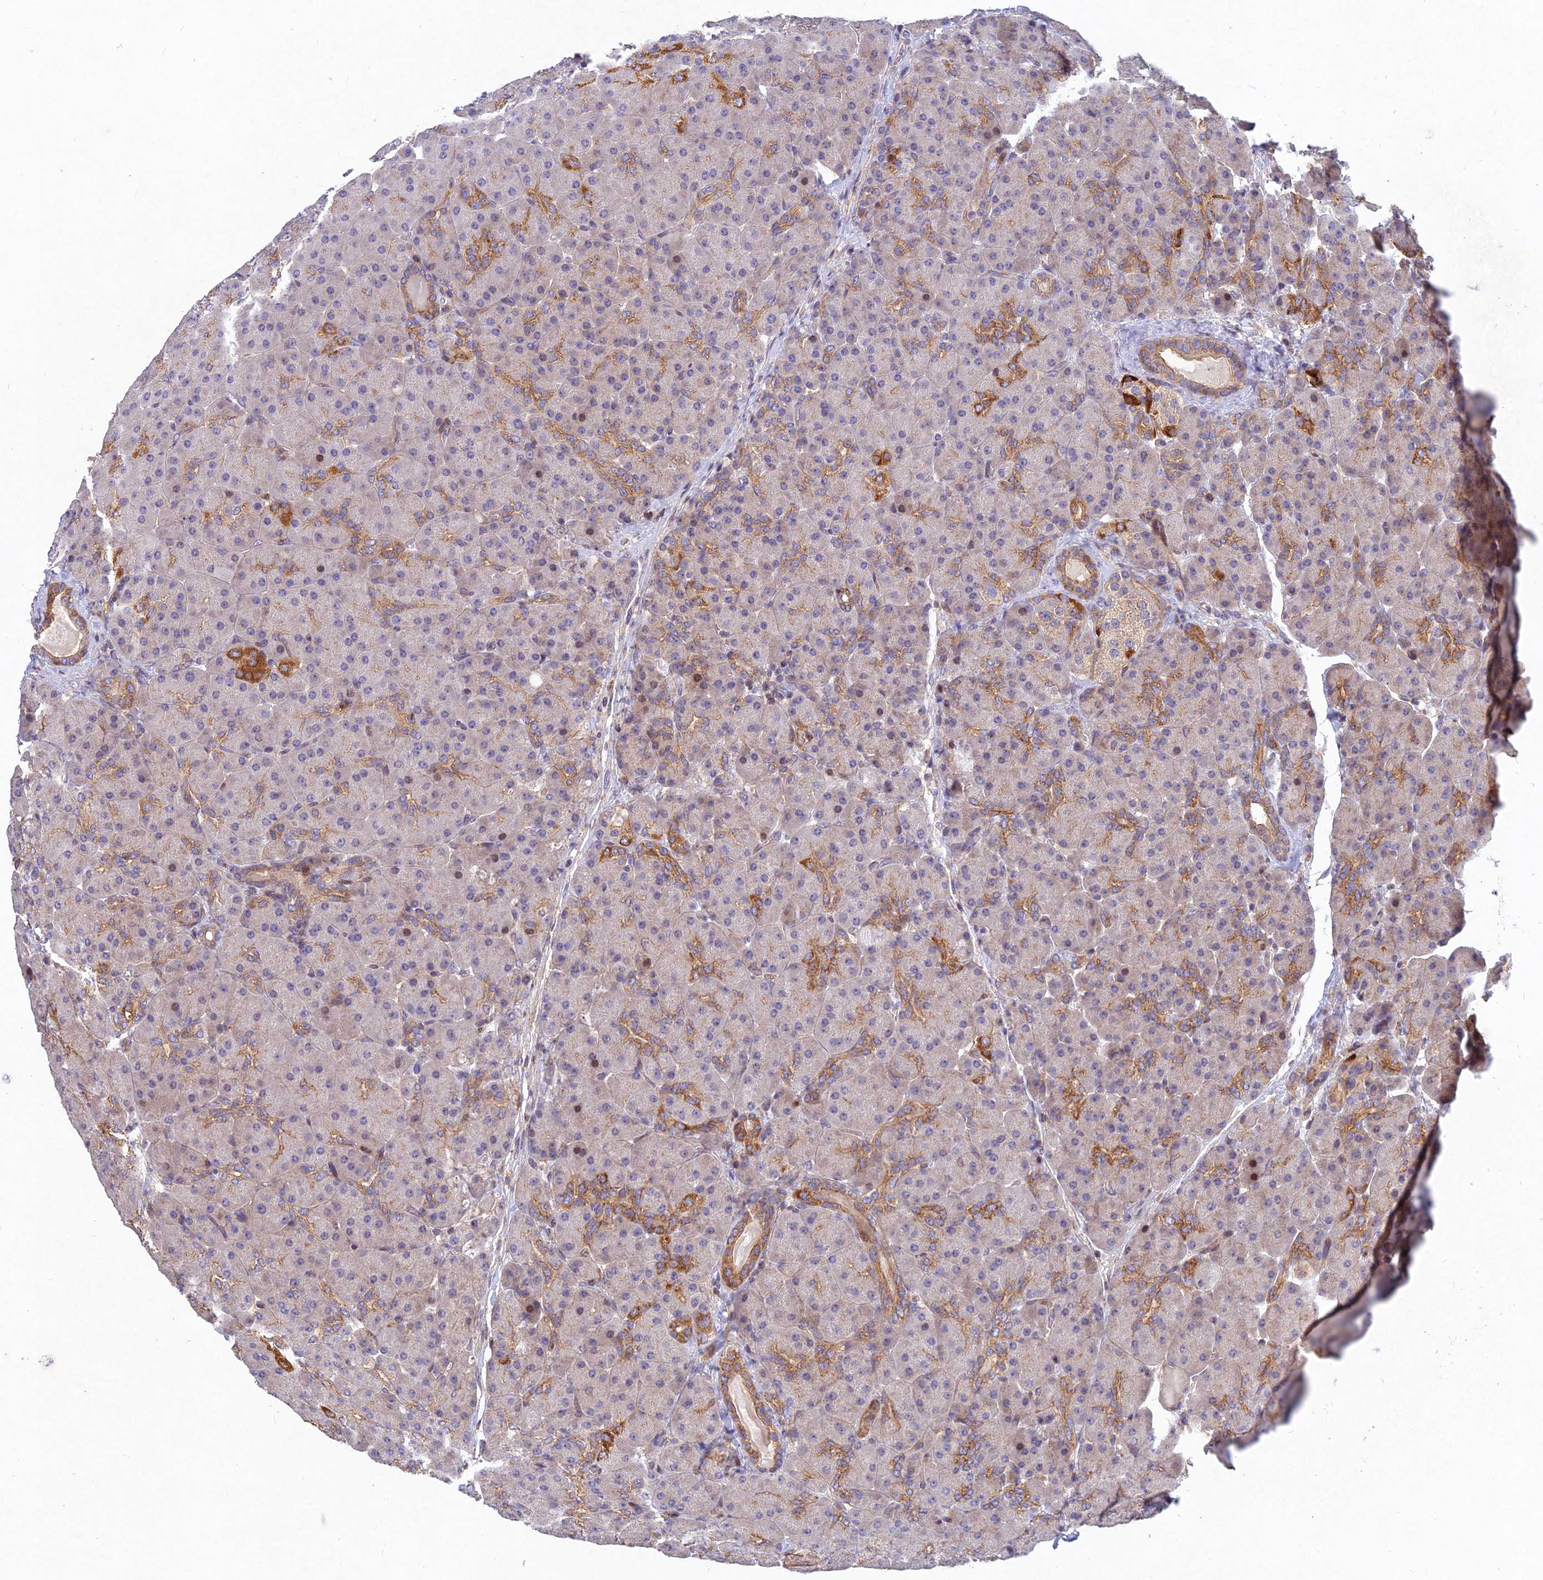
{"staining": {"intensity": "strong", "quantity": "<25%", "location": "cytoplasmic/membranous"}, "tissue": "pancreas", "cell_type": "Exocrine glandular cells", "image_type": "normal", "snomed": [{"axis": "morphology", "description": "Normal tissue, NOS"}, {"axis": "topography", "description": "Pancreas"}], "caption": "Brown immunohistochemical staining in unremarkable human pancreas displays strong cytoplasmic/membranous positivity in about <25% of exocrine glandular cells.", "gene": "RELCH", "patient": {"sex": "male", "age": 66}}